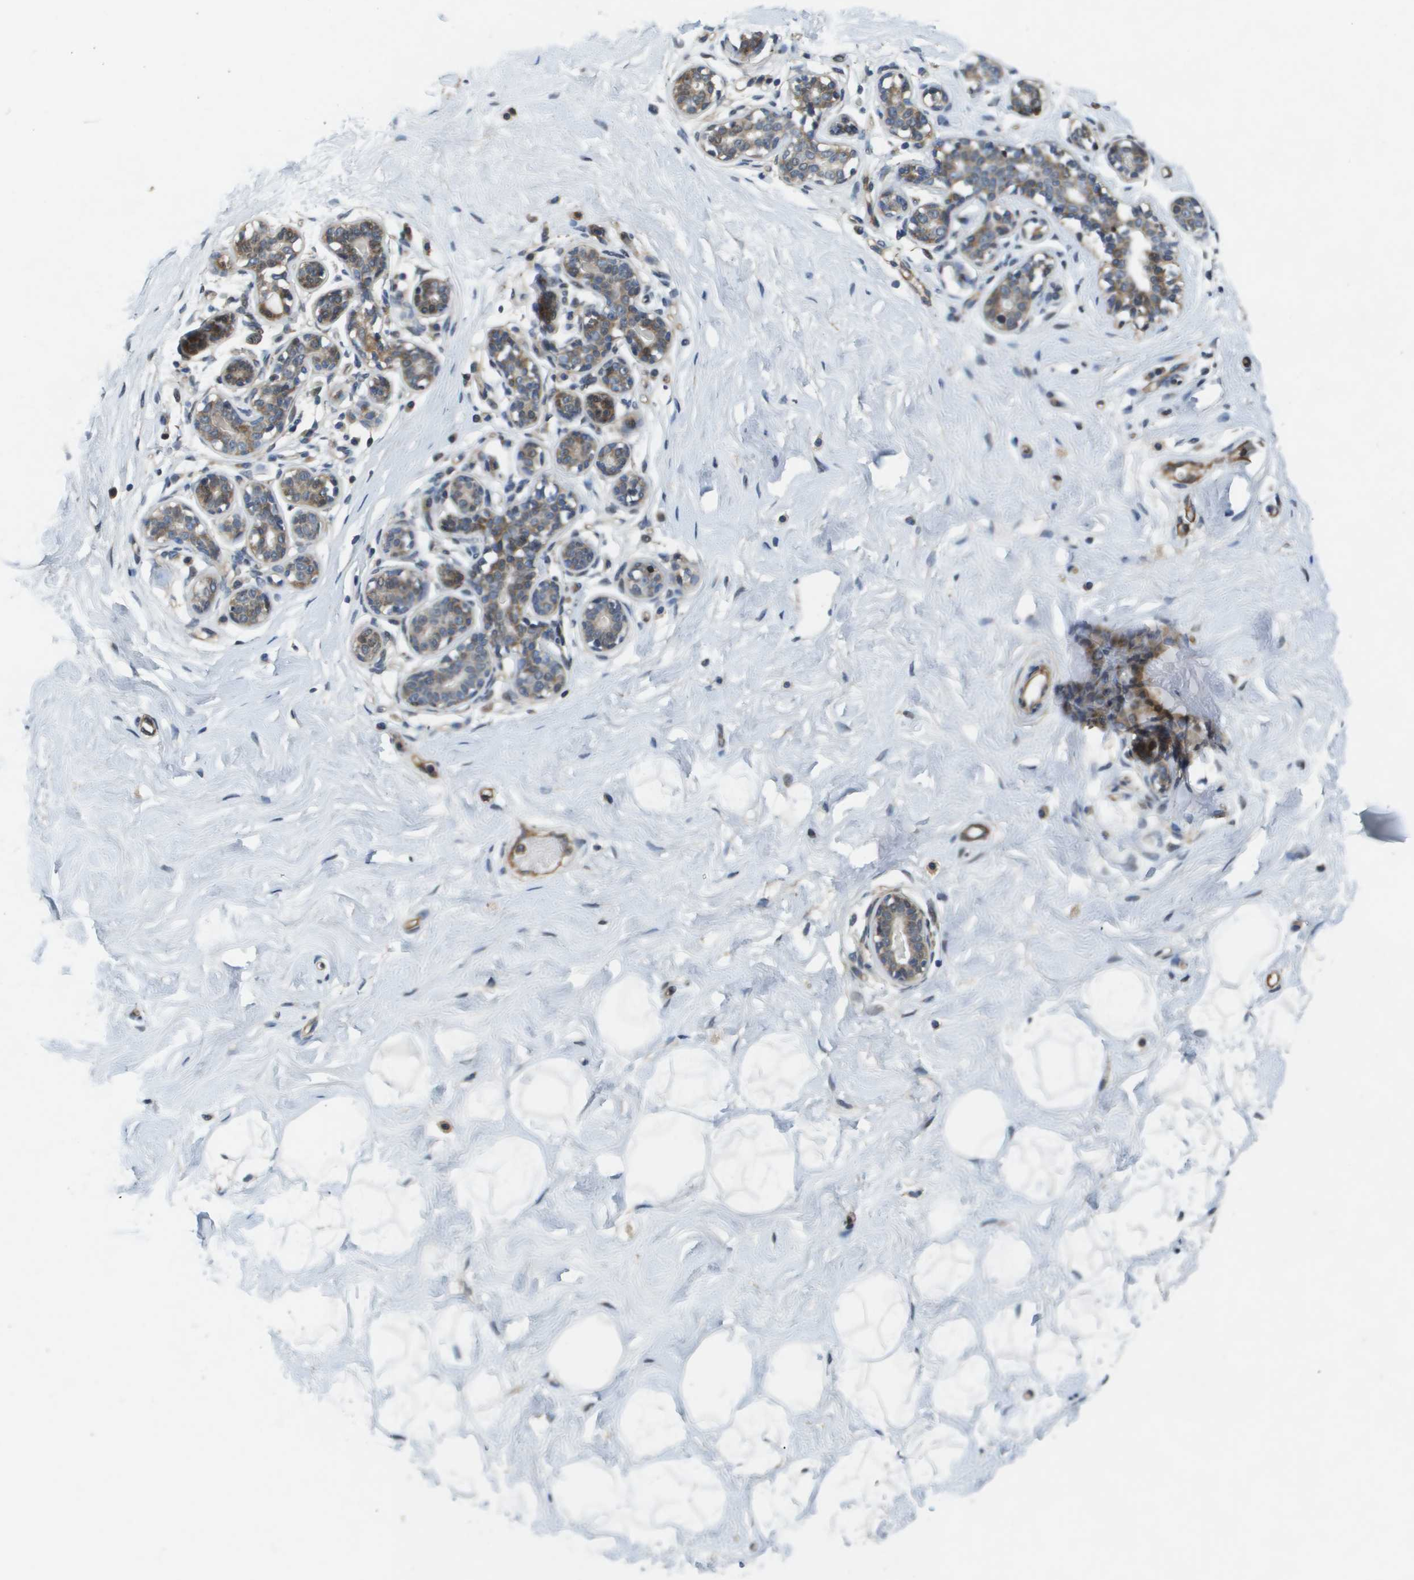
{"staining": {"intensity": "negative", "quantity": "none", "location": "none"}, "tissue": "breast", "cell_type": "Adipocytes", "image_type": "normal", "snomed": [{"axis": "morphology", "description": "Normal tissue, NOS"}, {"axis": "topography", "description": "Breast"}], "caption": "This image is of unremarkable breast stained with immunohistochemistry (IHC) to label a protein in brown with the nuclei are counter-stained blue. There is no staining in adipocytes.", "gene": "SCN4B", "patient": {"sex": "female", "age": 23}}